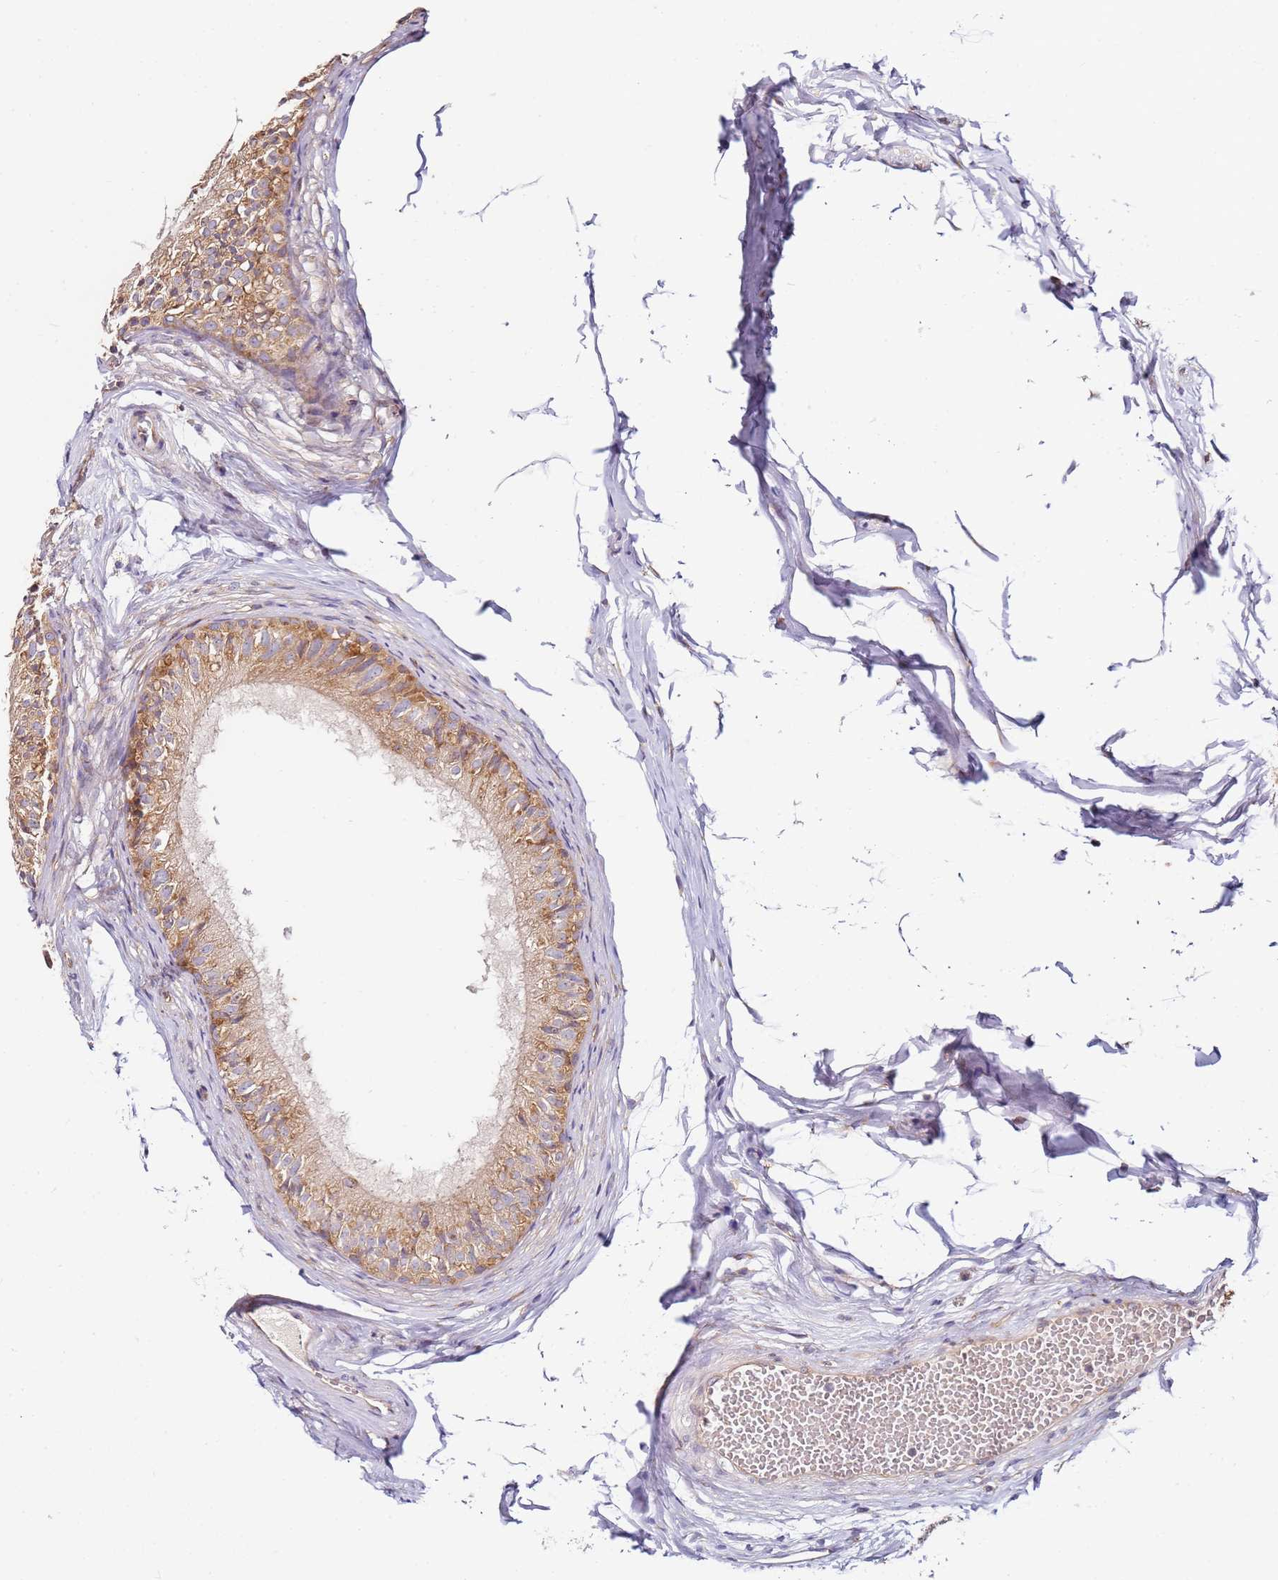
{"staining": {"intensity": "moderate", "quantity": ">75%", "location": "cytoplasmic/membranous"}, "tissue": "epididymis", "cell_type": "Glandular cells", "image_type": "normal", "snomed": [{"axis": "morphology", "description": "Normal tissue, NOS"}, {"axis": "morphology", "description": "Seminoma in situ"}, {"axis": "topography", "description": "Testis"}, {"axis": "topography", "description": "Epididymis"}], "caption": "Protein expression analysis of normal epididymis exhibits moderate cytoplasmic/membranous positivity in about >75% of glandular cells.", "gene": "RPS3A", "patient": {"sex": "male", "age": 28}}